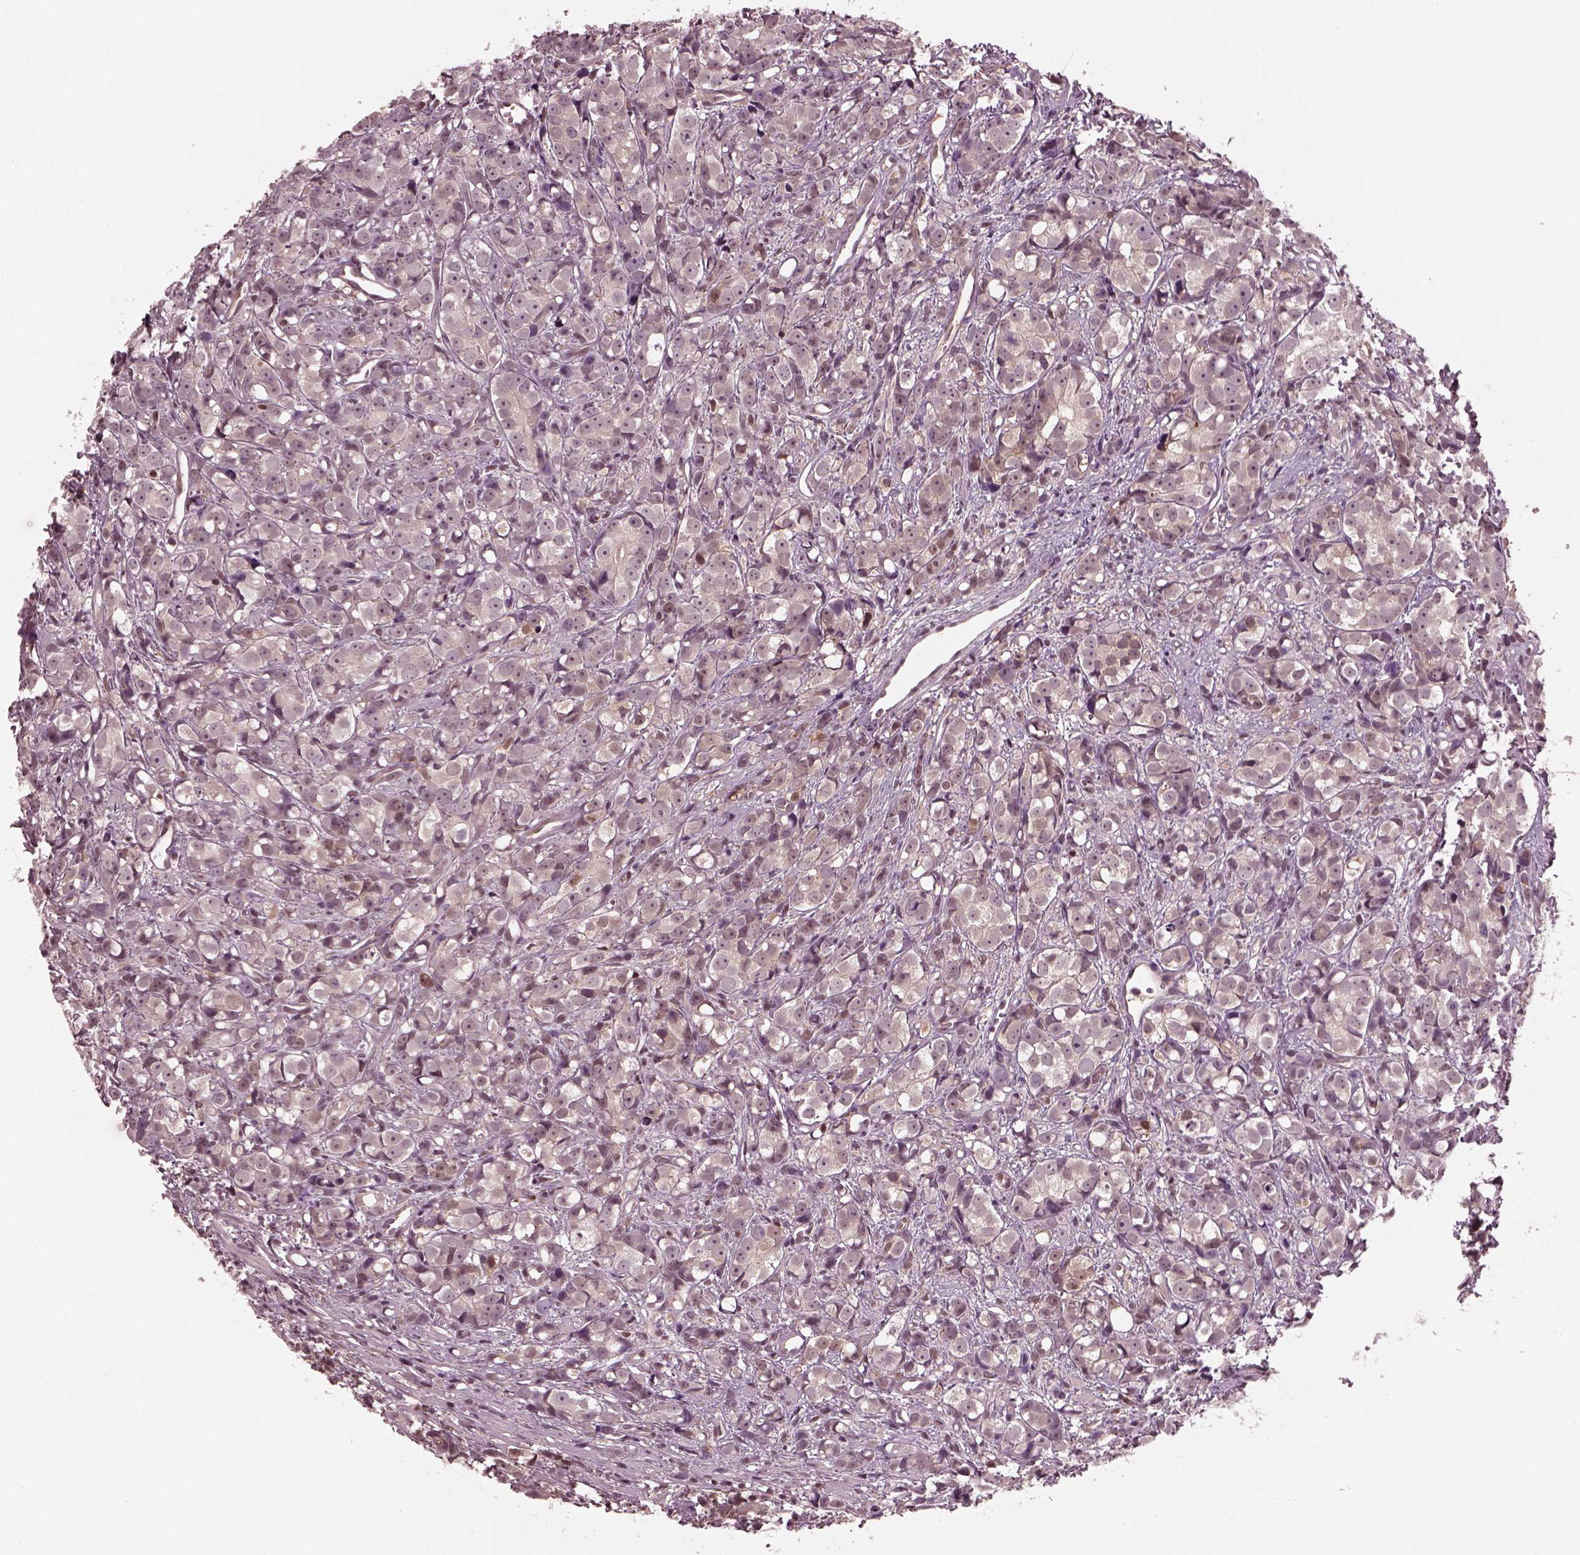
{"staining": {"intensity": "moderate", "quantity": "<25%", "location": "nuclear"}, "tissue": "prostate cancer", "cell_type": "Tumor cells", "image_type": "cancer", "snomed": [{"axis": "morphology", "description": "Adenocarcinoma, High grade"}, {"axis": "topography", "description": "Prostate"}], "caption": "Moderate nuclear staining for a protein is present in about <25% of tumor cells of prostate cancer using IHC.", "gene": "SRI", "patient": {"sex": "male", "age": 77}}